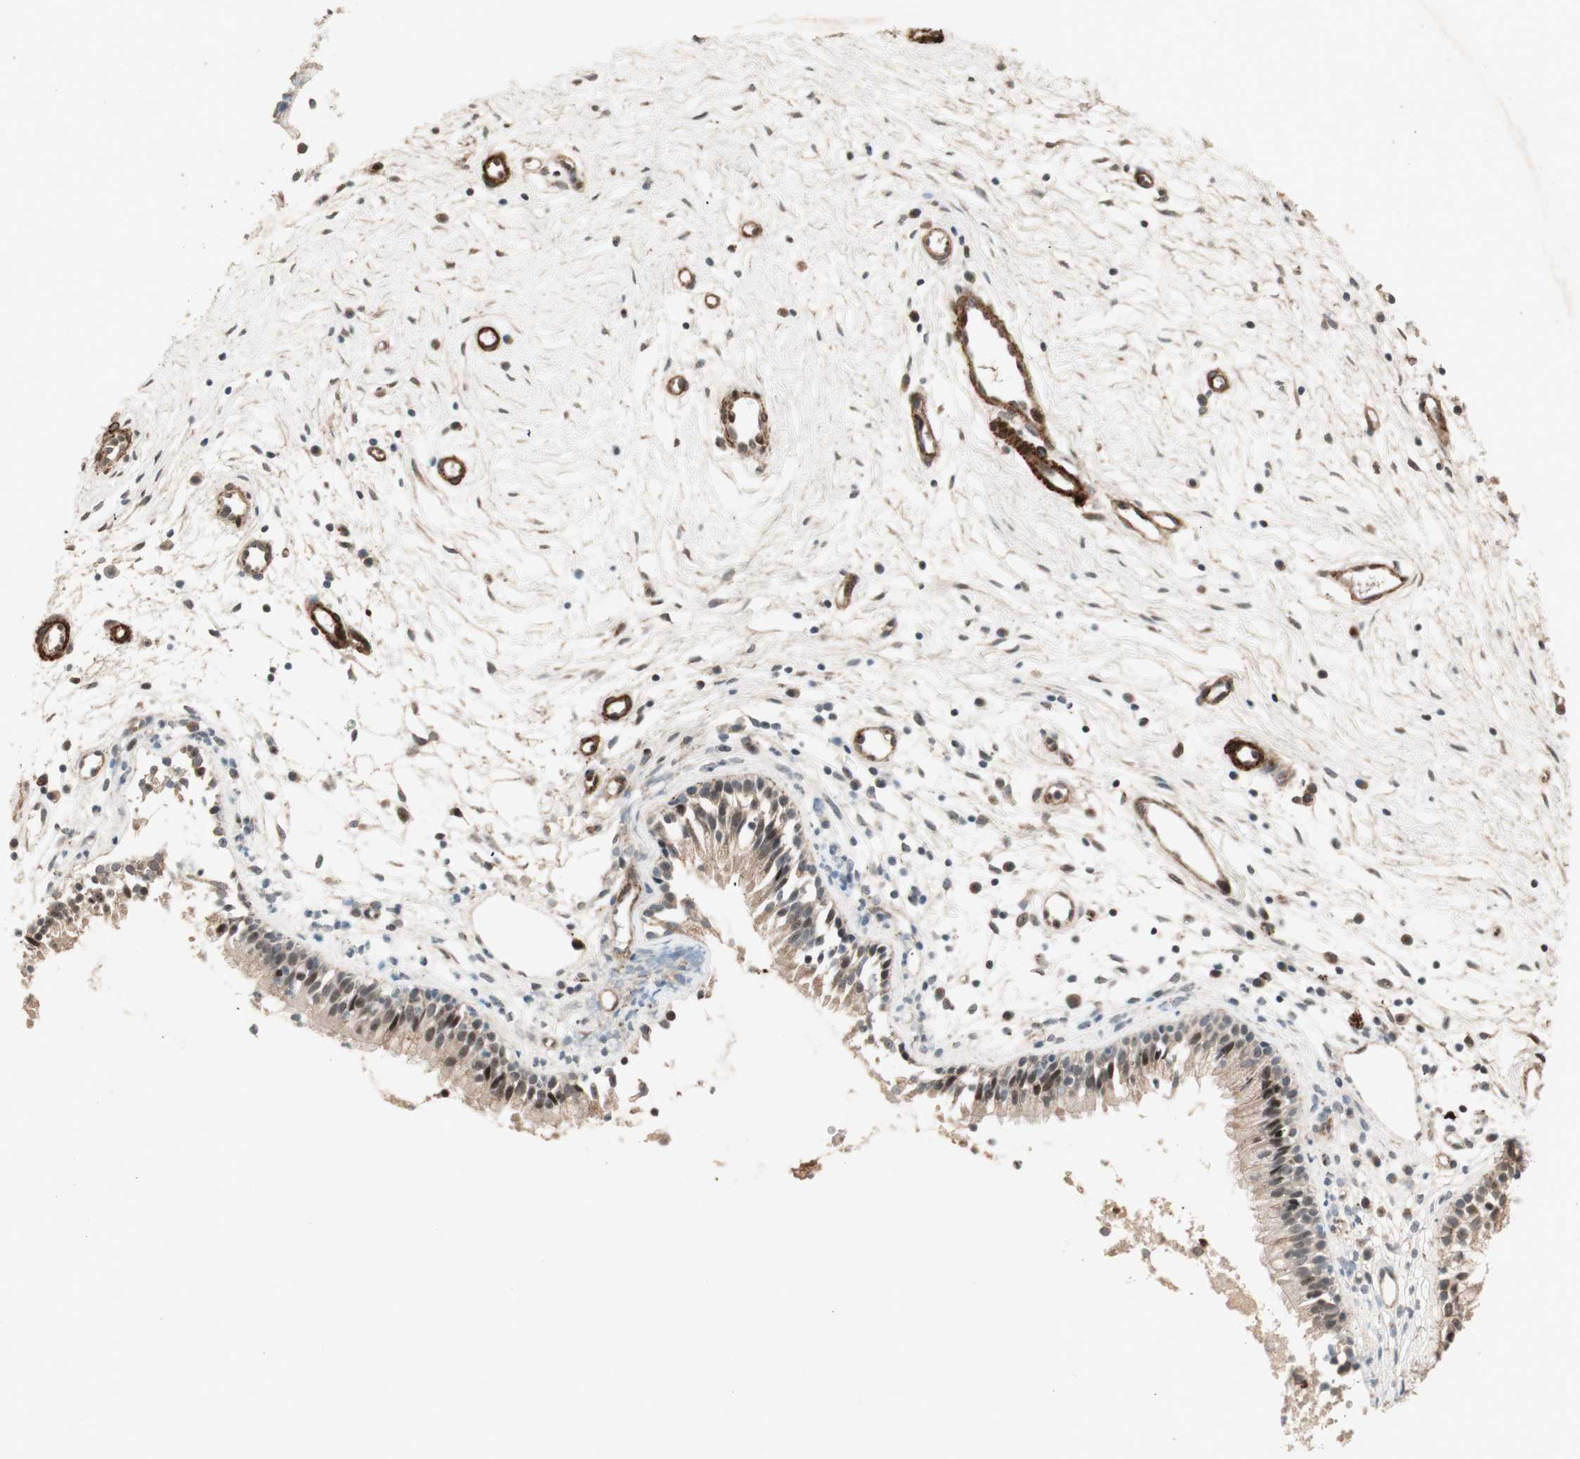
{"staining": {"intensity": "moderate", "quantity": ">75%", "location": "cytoplasmic/membranous,nuclear"}, "tissue": "nasopharynx", "cell_type": "Respiratory epithelial cells", "image_type": "normal", "snomed": [{"axis": "morphology", "description": "Normal tissue, NOS"}, {"axis": "topography", "description": "Nasopharynx"}], "caption": "A histopathology image showing moderate cytoplasmic/membranous,nuclear positivity in about >75% of respiratory epithelial cells in normal nasopharynx, as visualized by brown immunohistochemical staining.", "gene": "EPHA6", "patient": {"sex": "male", "age": 21}}